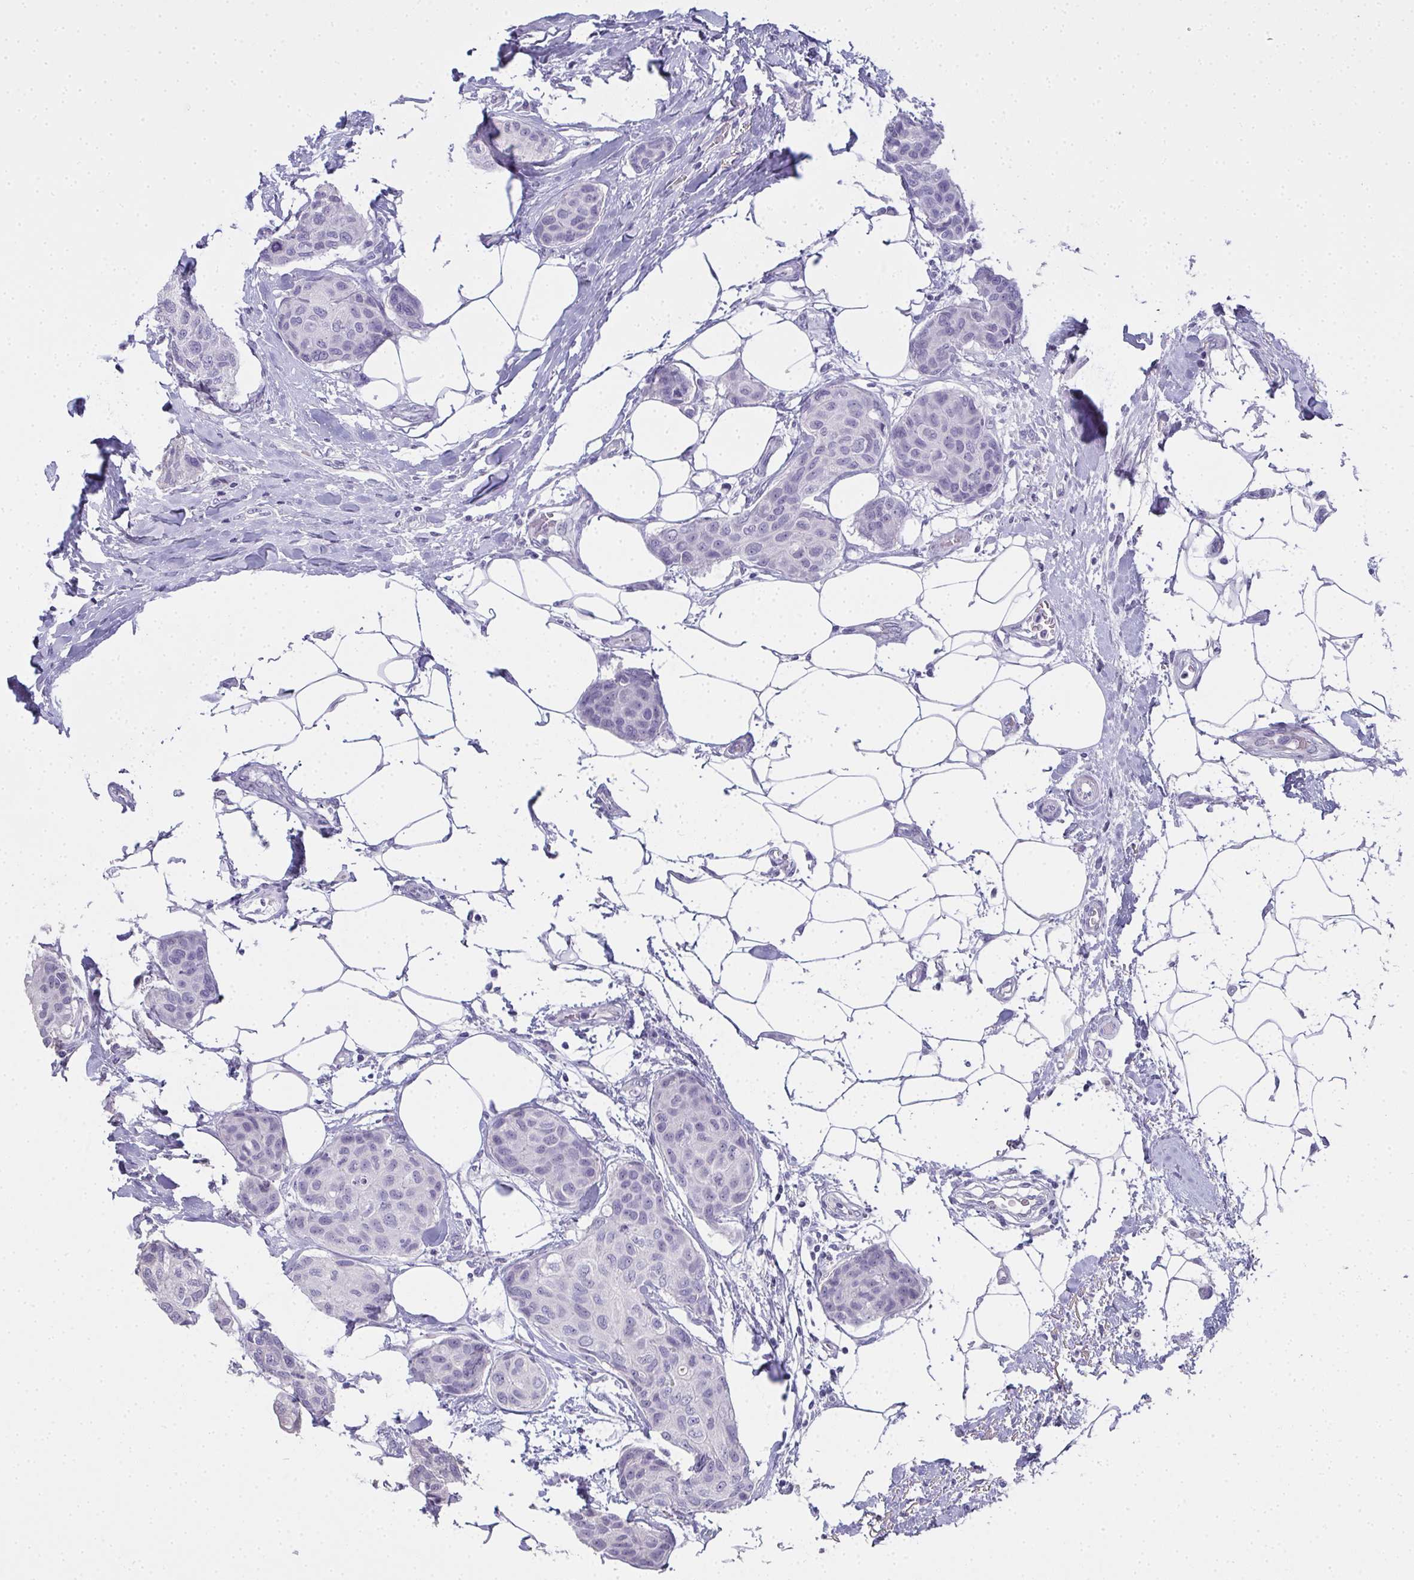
{"staining": {"intensity": "negative", "quantity": "none", "location": "none"}, "tissue": "breast cancer", "cell_type": "Tumor cells", "image_type": "cancer", "snomed": [{"axis": "morphology", "description": "Duct carcinoma"}, {"axis": "topography", "description": "Breast"}], "caption": "A high-resolution photomicrograph shows immunohistochemistry staining of breast cancer, which shows no significant positivity in tumor cells.", "gene": "SLC36A2", "patient": {"sex": "female", "age": 80}}